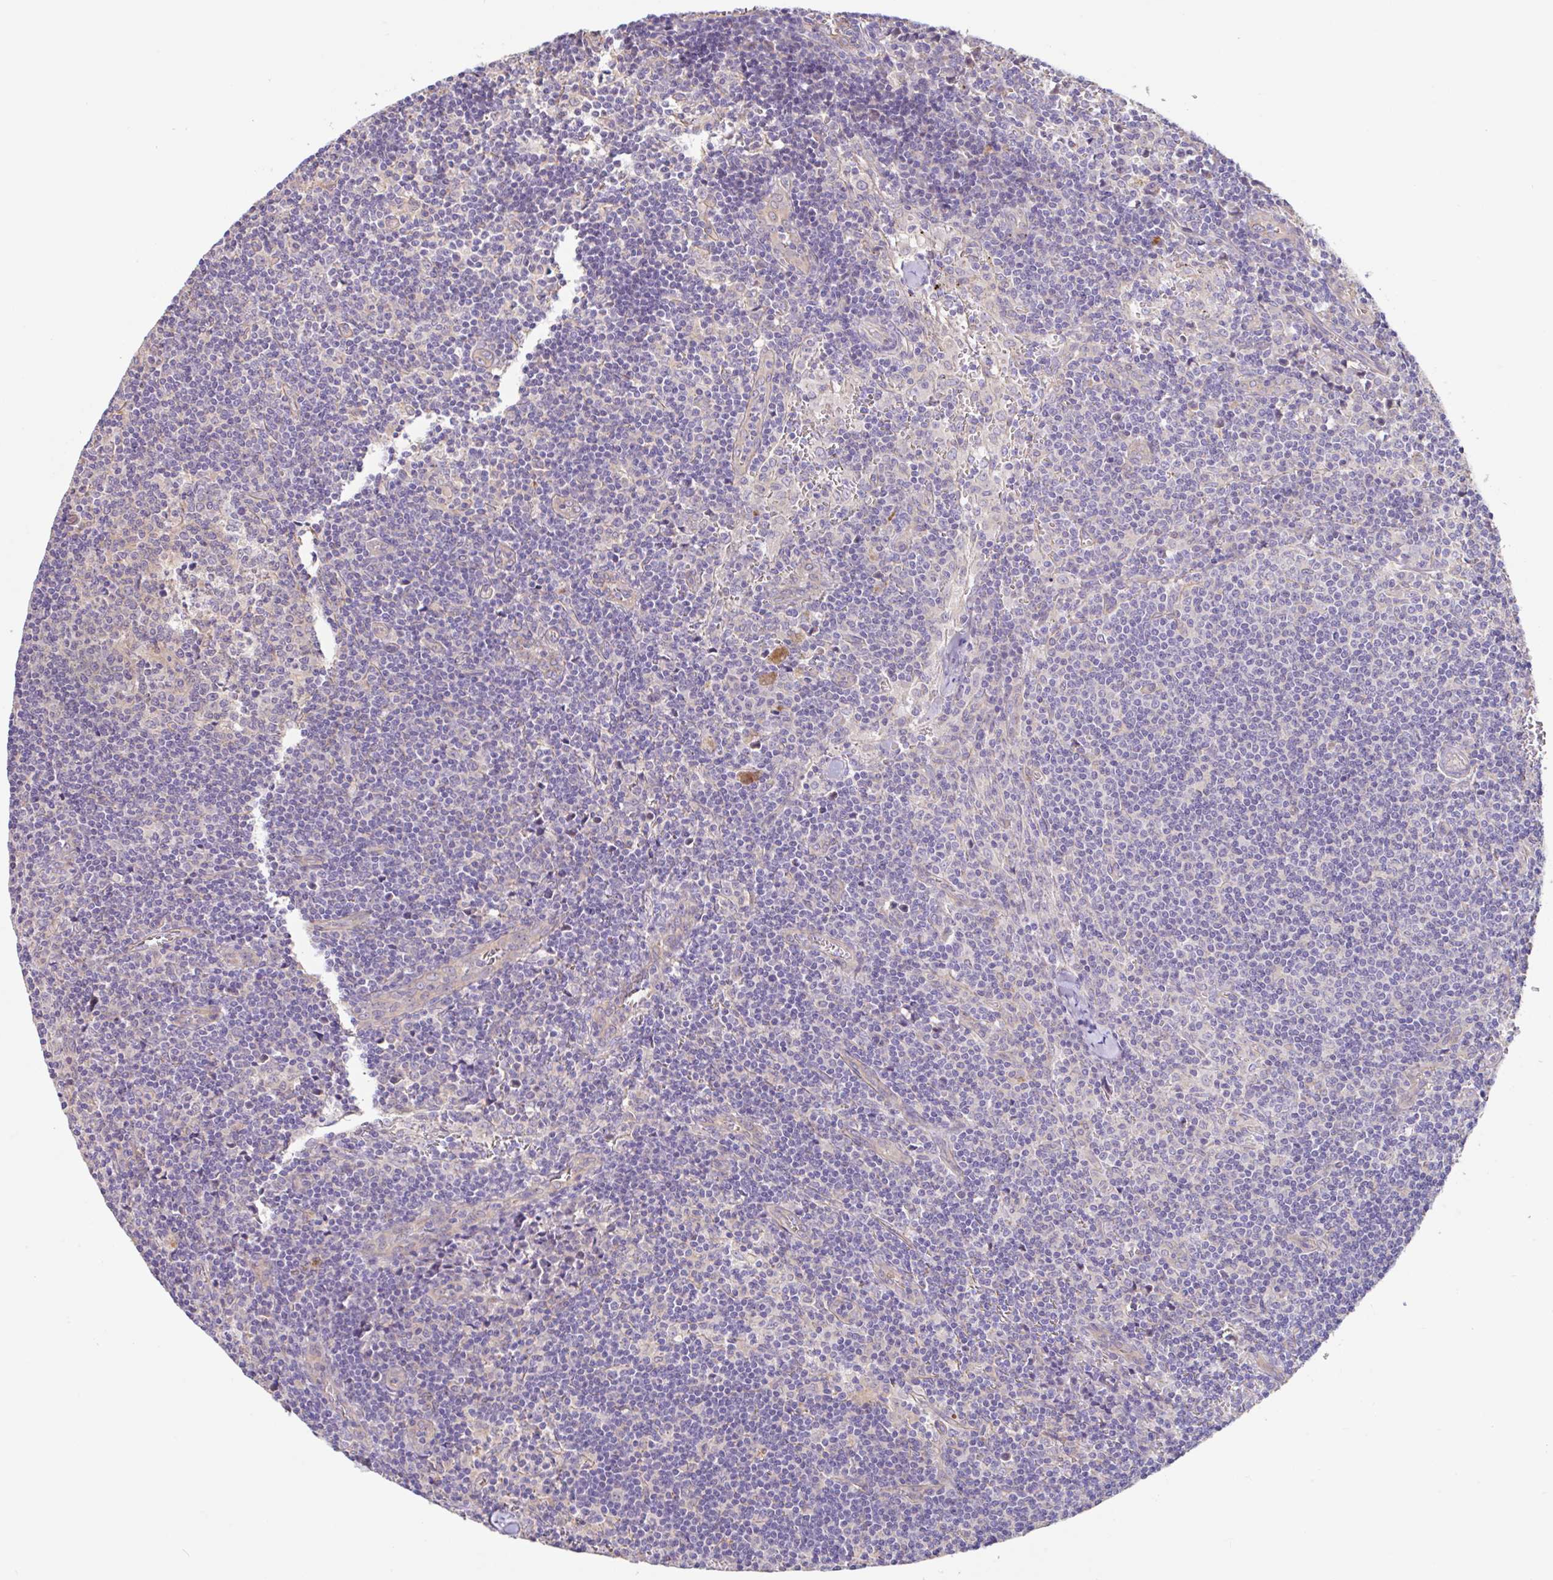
{"staining": {"intensity": "negative", "quantity": "none", "location": "none"}, "tissue": "lymph node", "cell_type": "Germinal center cells", "image_type": "normal", "snomed": [{"axis": "morphology", "description": "Normal tissue, NOS"}, {"axis": "topography", "description": "Lymph node"}], "caption": "DAB immunohistochemical staining of benign lymph node displays no significant expression in germinal center cells.", "gene": "PLCD4", "patient": {"sex": "female", "age": 45}}